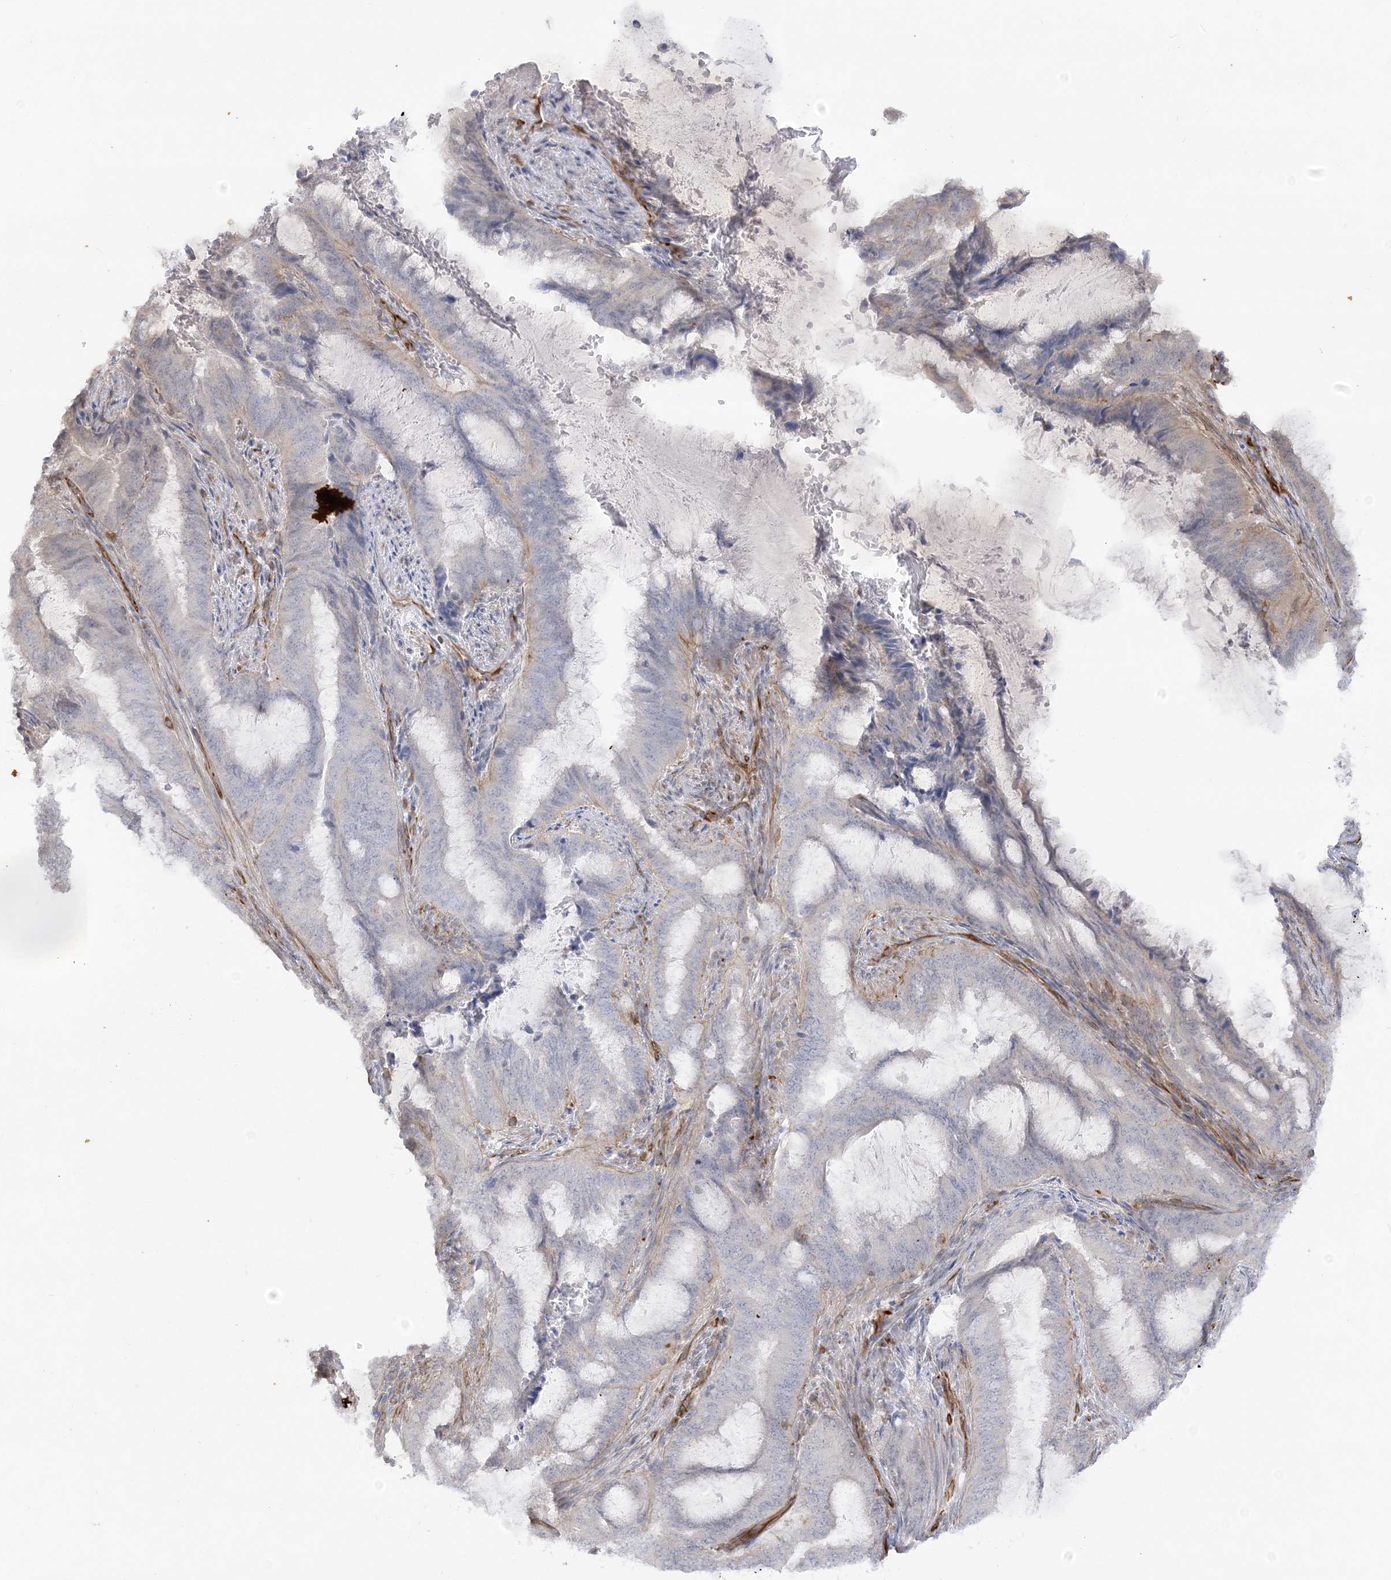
{"staining": {"intensity": "negative", "quantity": "none", "location": "none"}, "tissue": "endometrial cancer", "cell_type": "Tumor cells", "image_type": "cancer", "snomed": [{"axis": "morphology", "description": "Adenocarcinoma, NOS"}, {"axis": "topography", "description": "Endometrium"}], "caption": "Tumor cells are negative for brown protein staining in adenocarcinoma (endometrial).", "gene": "SCLT1", "patient": {"sex": "female", "age": 51}}